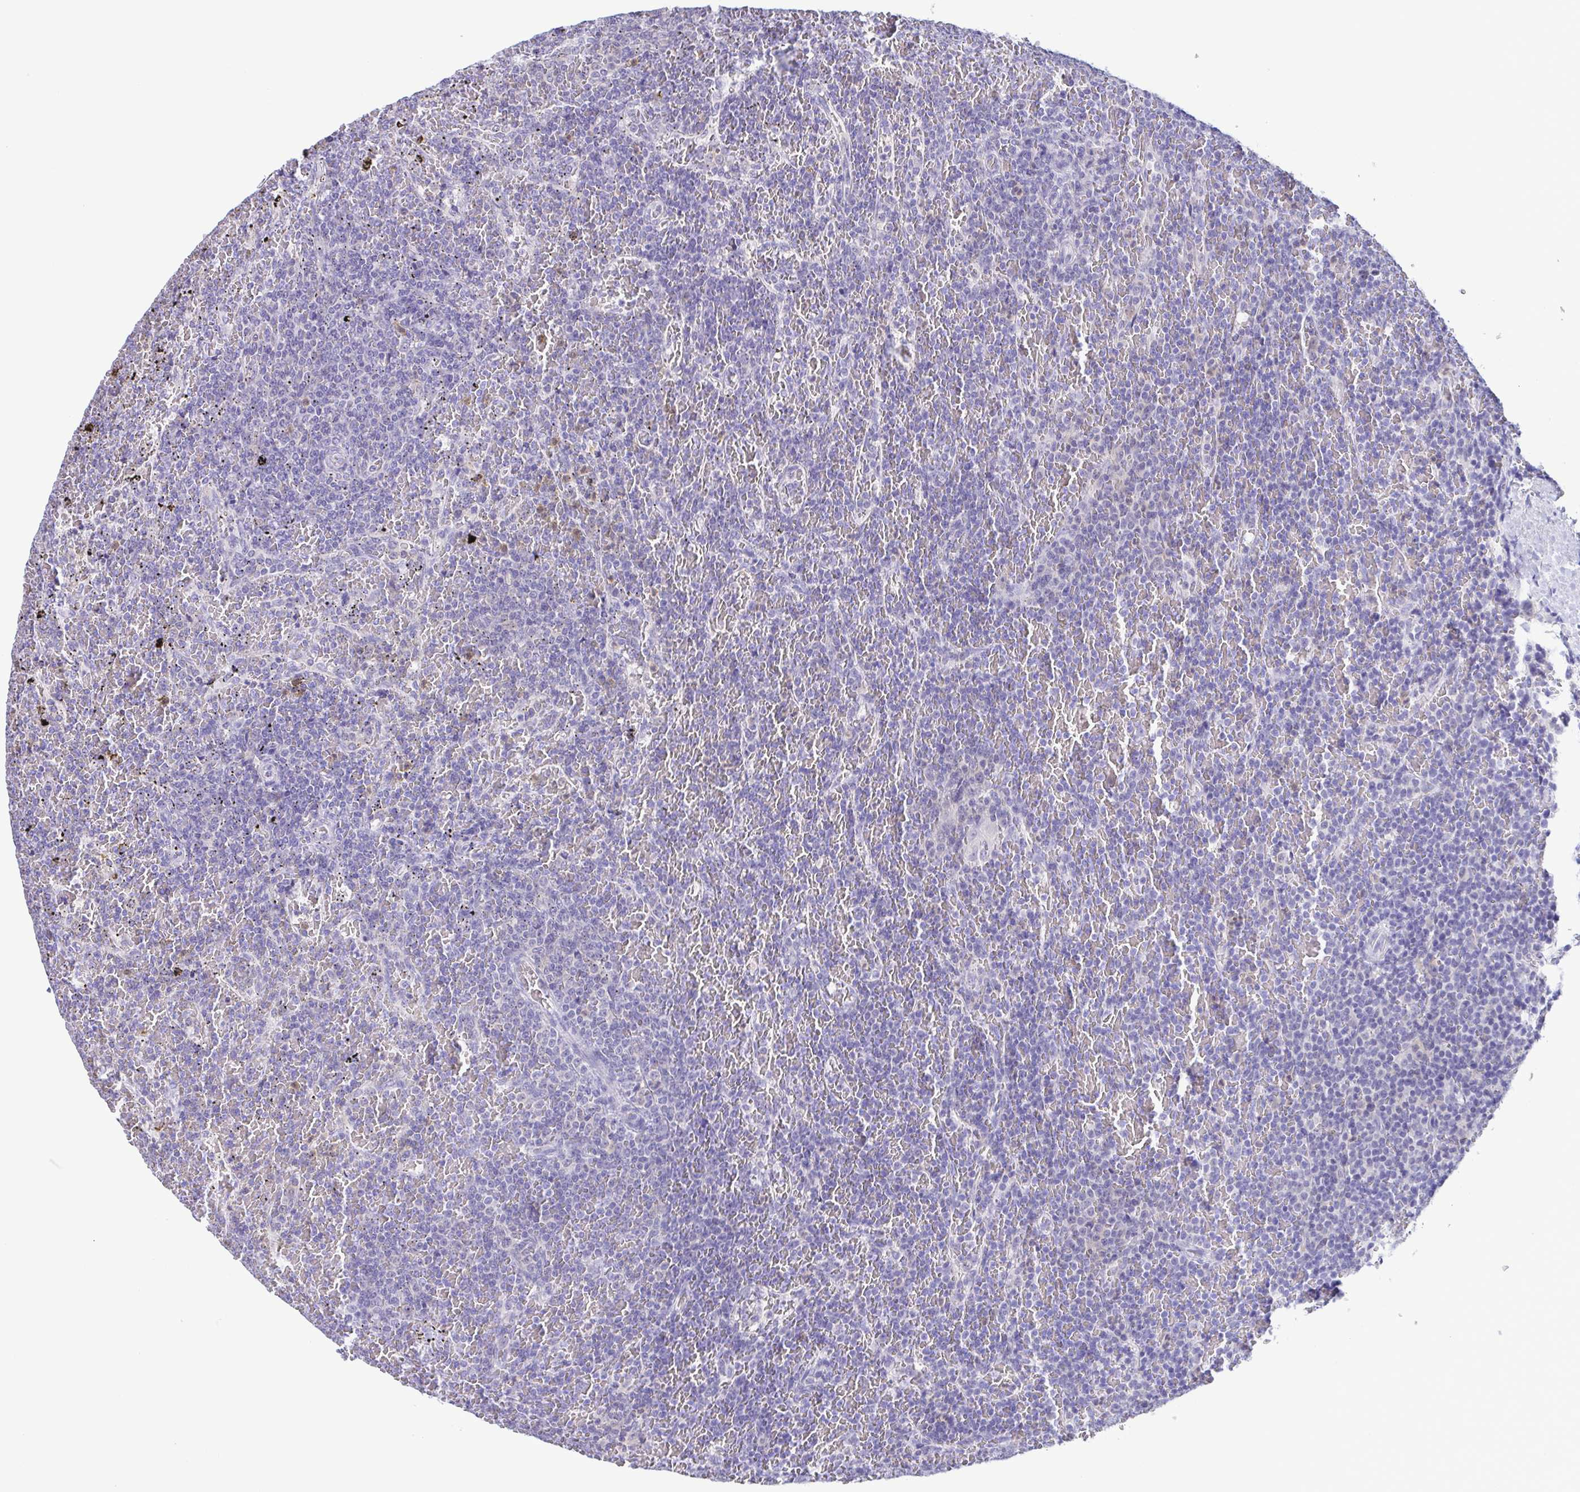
{"staining": {"intensity": "negative", "quantity": "none", "location": "none"}, "tissue": "lymphoma", "cell_type": "Tumor cells", "image_type": "cancer", "snomed": [{"axis": "morphology", "description": "Malignant lymphoma, non-Hodgkin's type, Low grade"}, {"axis": "topography", "description": "Spleen"}], "caption": "Tumor cells are negative for brown protein staining in lymphoma. (DAB IHC with hematoxylin counter stain).", "gene": "LDHC", "patient": {"sex": "female", "age": 77}}